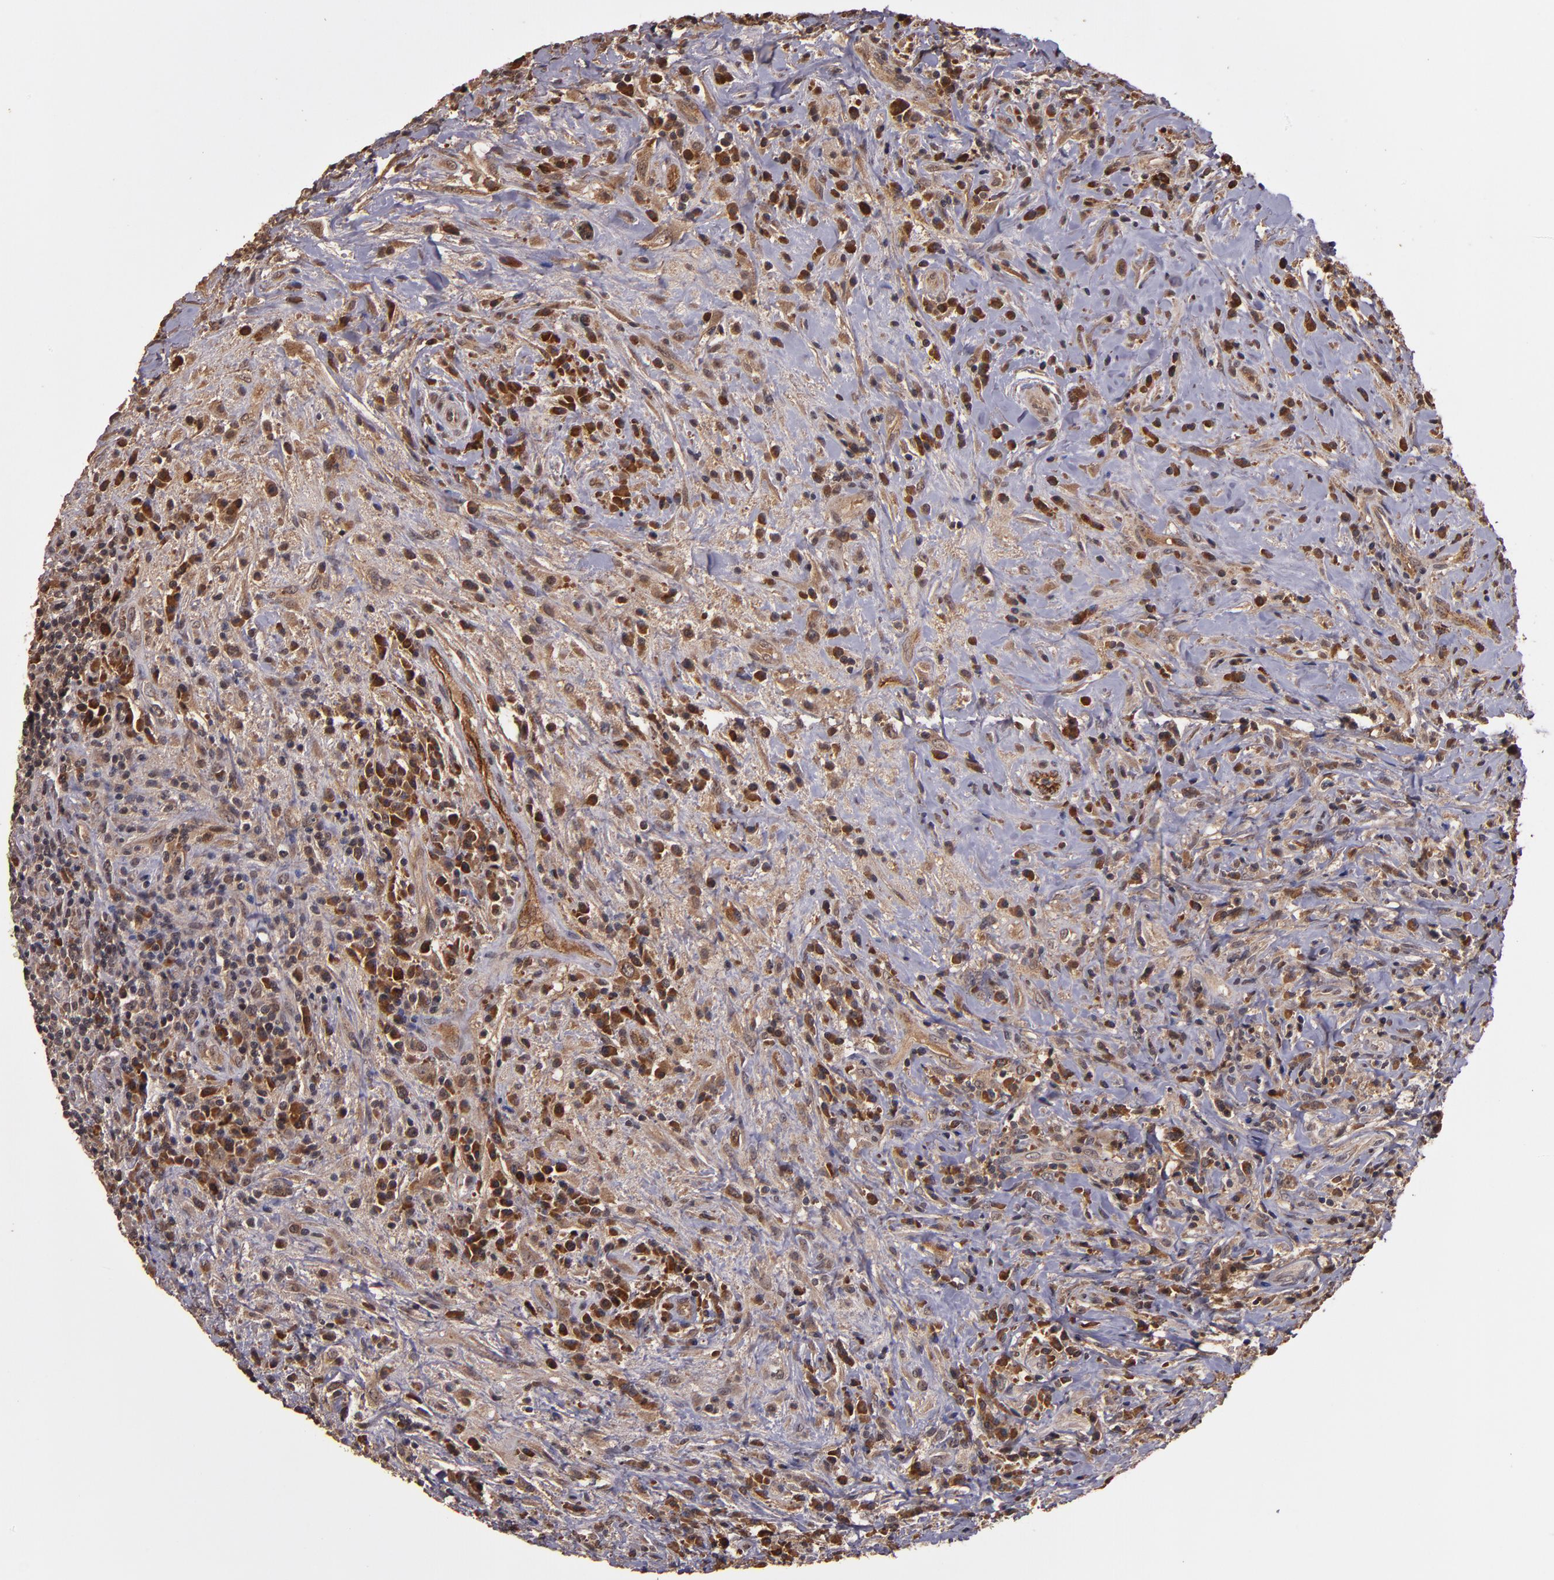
{"staining": {"intensity": "moderate", "quantity": ">75%", "location": "cytoplasmic/membranous"}, "tissue": "lymphoma", "cell_type": "Tumor cells", "image_type": "cancer", "snomed": [{"axis": "morphology", "description": "Hodgkin's disease, NOS"}, {"axis": "topography", "description": "Lymph node"}], "caption": "Immunohistochemistry (IHC) of human lymphoma shows medium levels of moderate cytoplasmic/membranous expression in about >75% of tumor cells.", "gene": "RIOK3", "patient": {"sex": "female", "age": 25}}